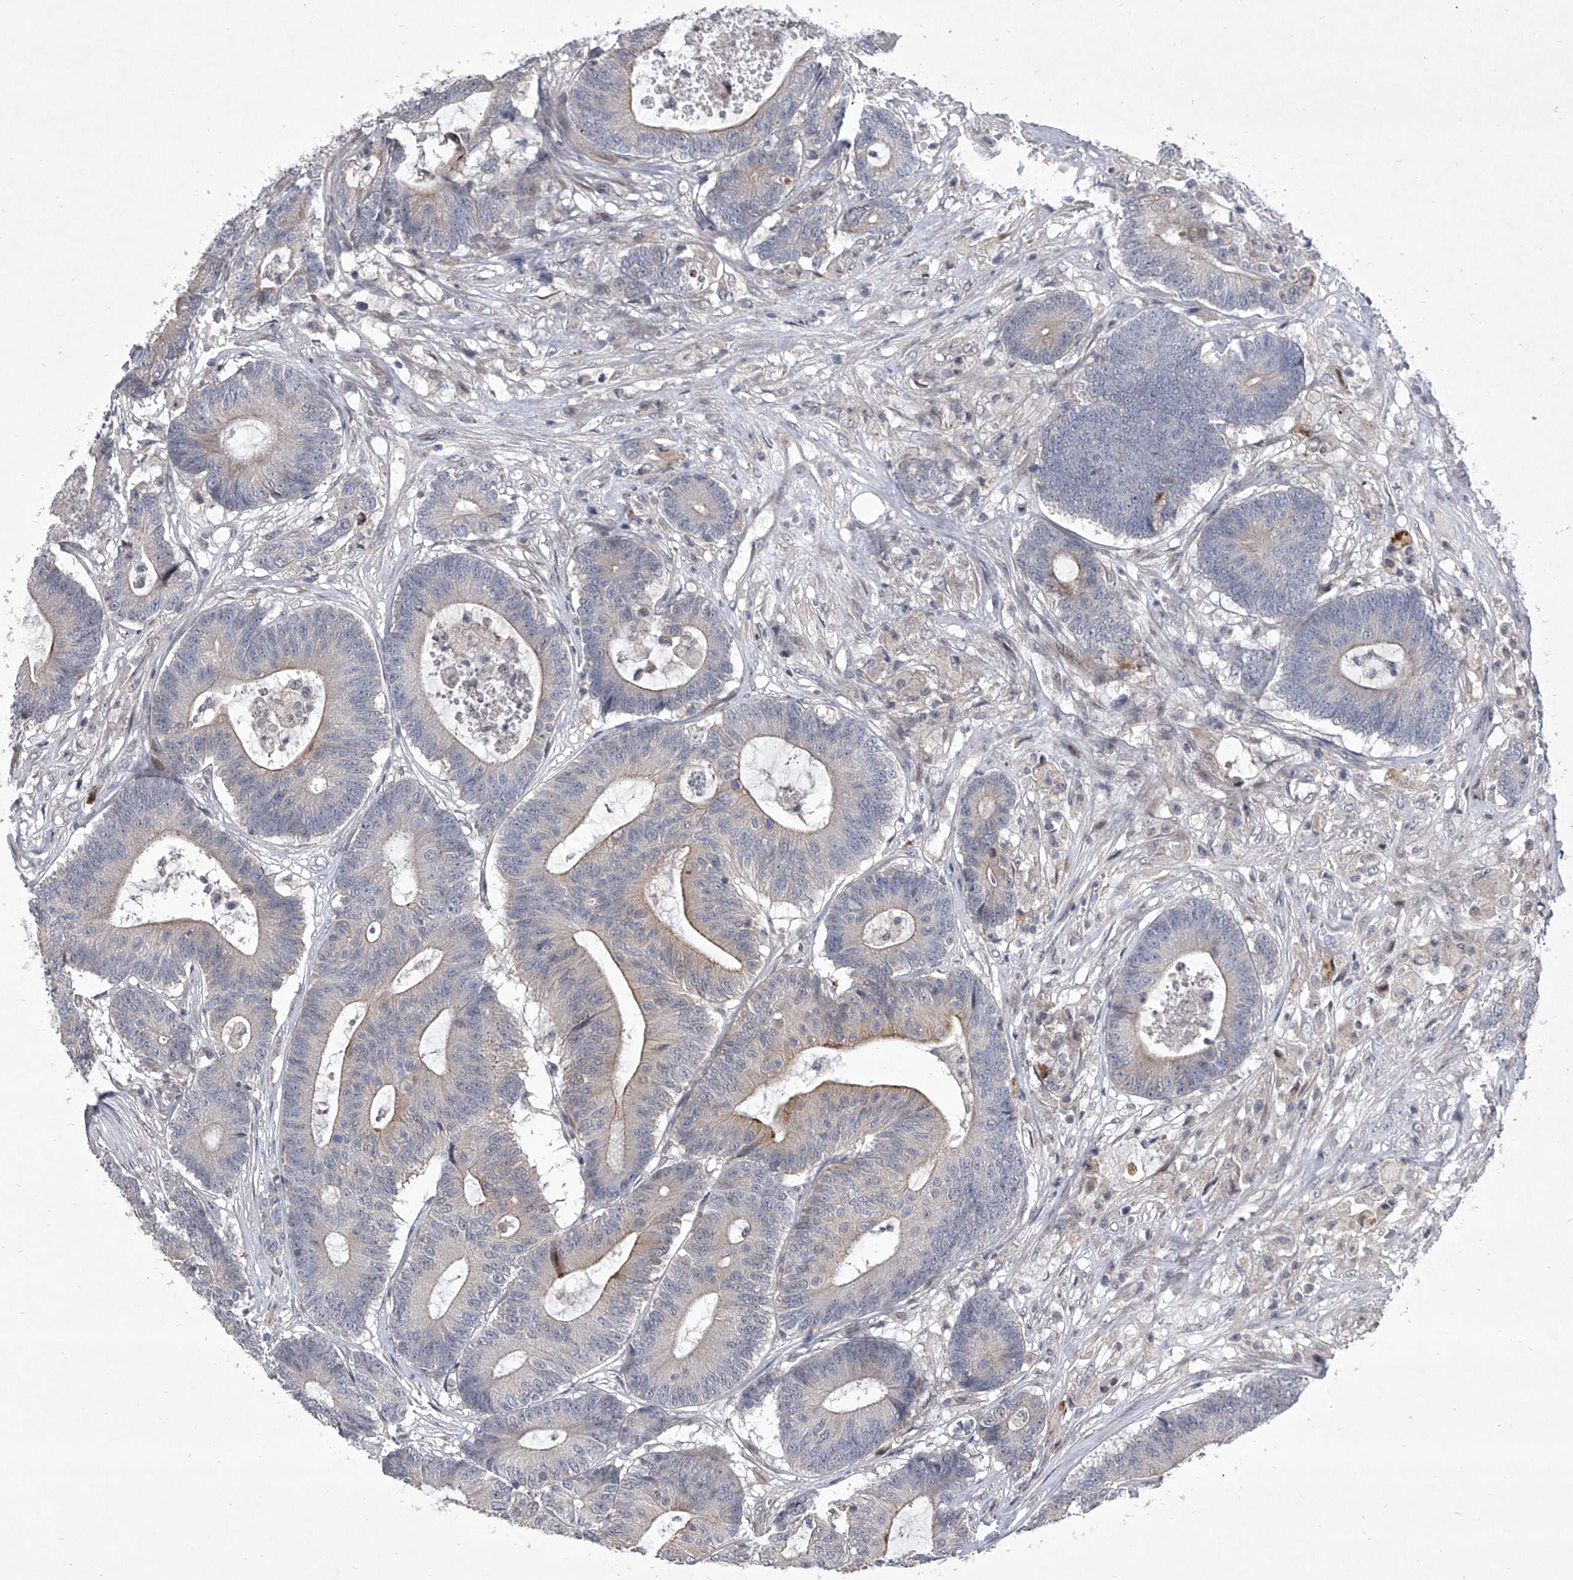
{"staining": {"intensity": "moderate", "quantity": "<25%", "location": "cytoplasmic/membranous"}, "tissue": "colorectal cancer", "cell_type": "Tumor cells", "image_type": "cancer", "snomed": [{"axis": "morphology", "description": "Adenocarcinoma, NOS"}, {"axis": "topography", "description": "Colon"}], "caption": "This image reveals IHC staining of human colorectal adenocarcinoma, with low moderate cytoplasmic/membranous staining in about <25% of tumor cells.", "gene": "HEATR6", "patient": {"sex": "female", "age": 84}}